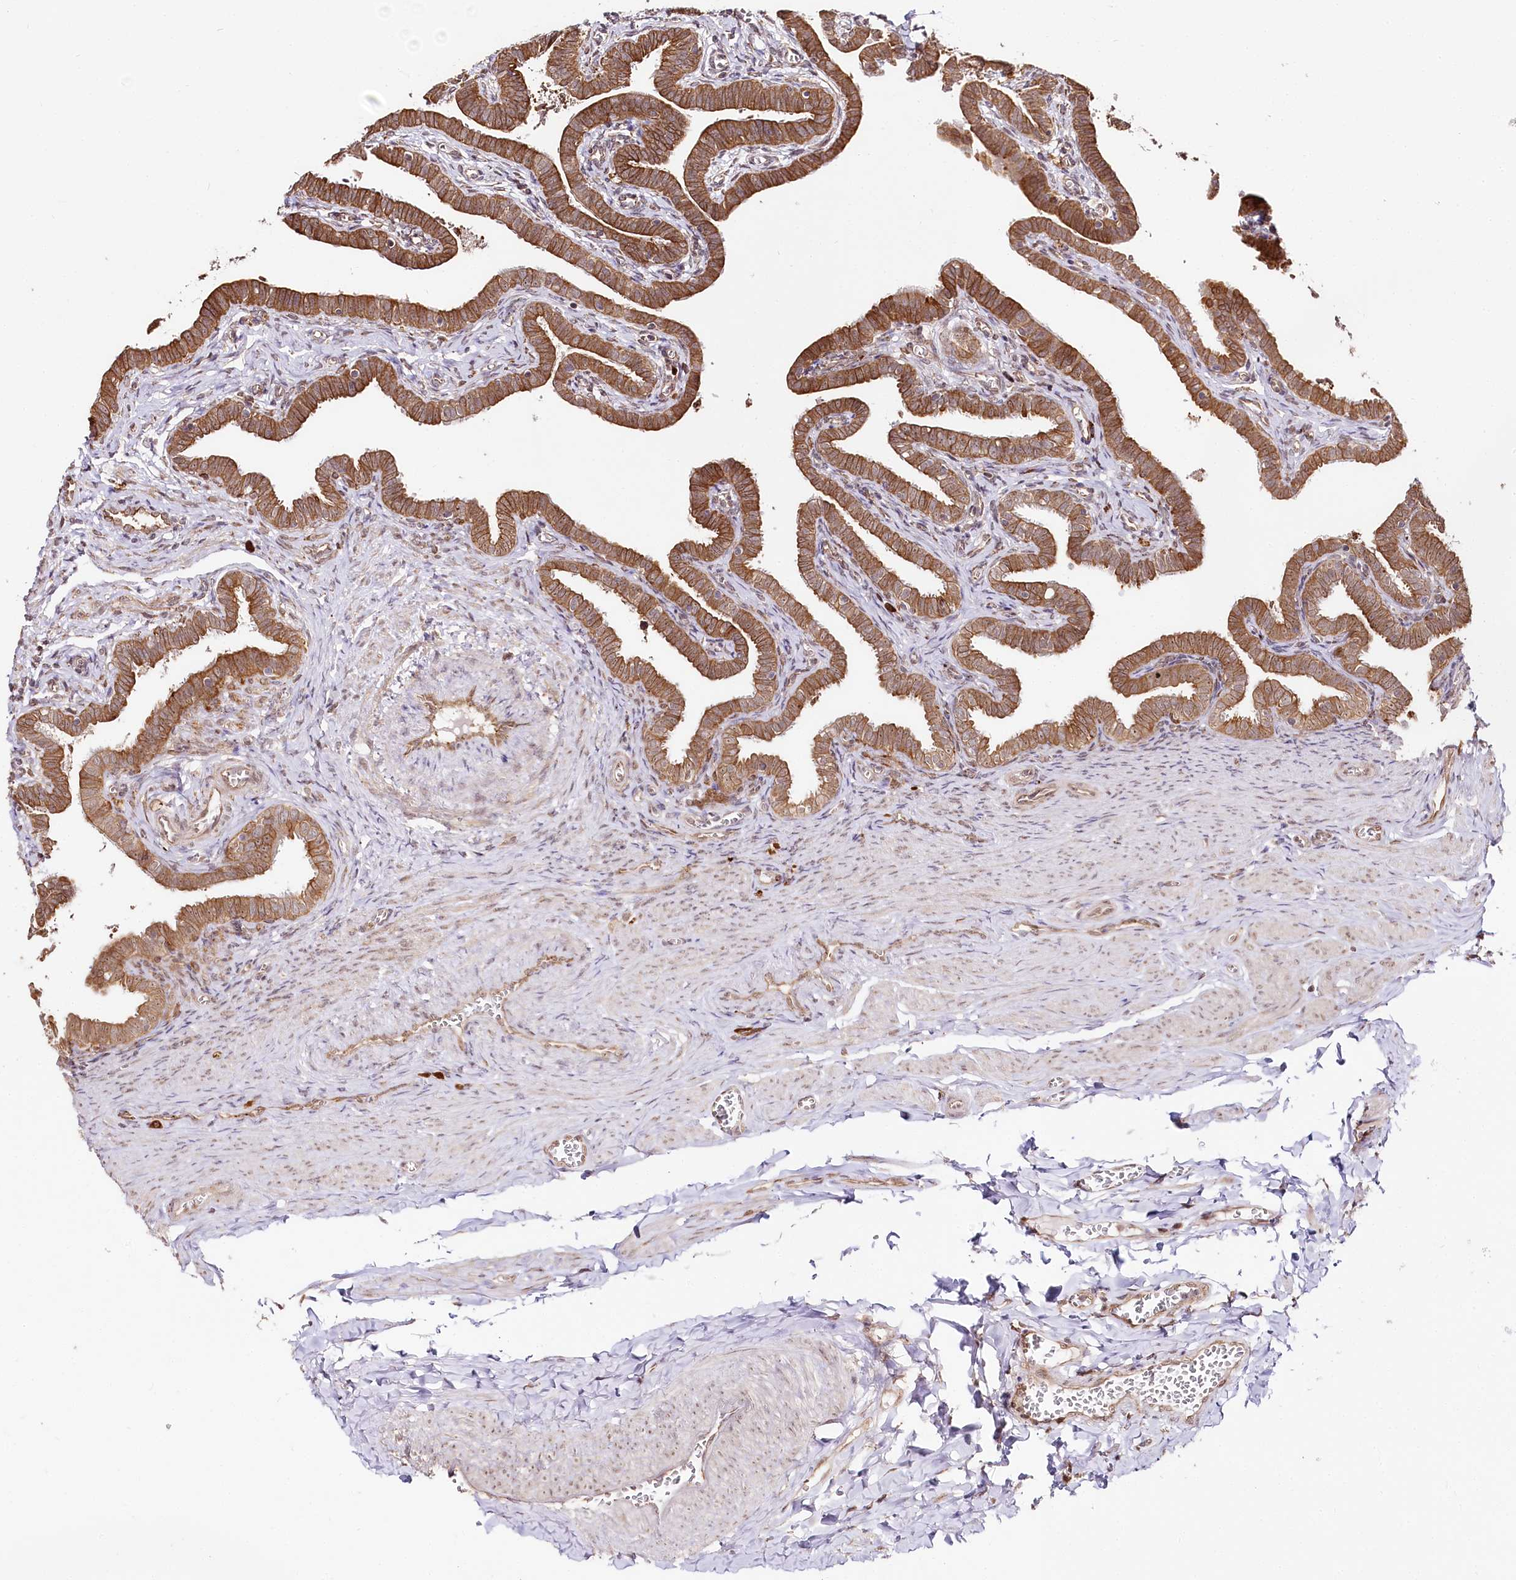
{"staining": {"intensity": "moderate", "quantity": ">75%", "location": "cytoplasmic/membranous,nuclear"}, "tissue": "fallopian tube", "cell_type": "Glandular cells", "image_type": "normal", "snomed": [{"axis": "morphology", "description": "Normal tissue, NOS"}, {"axis": "topography", "description": "Fallopian tube"}], "caption": "A photomicrograph showing moderate cytoplasmic/membranous,nuclear positivity in approximately >75% of glandular cells in normal fallopian tube, as visualized by brown immunohistochemical staining.", "gene": "CNPY2", "patient": {"sex": "female", "age": 36}}